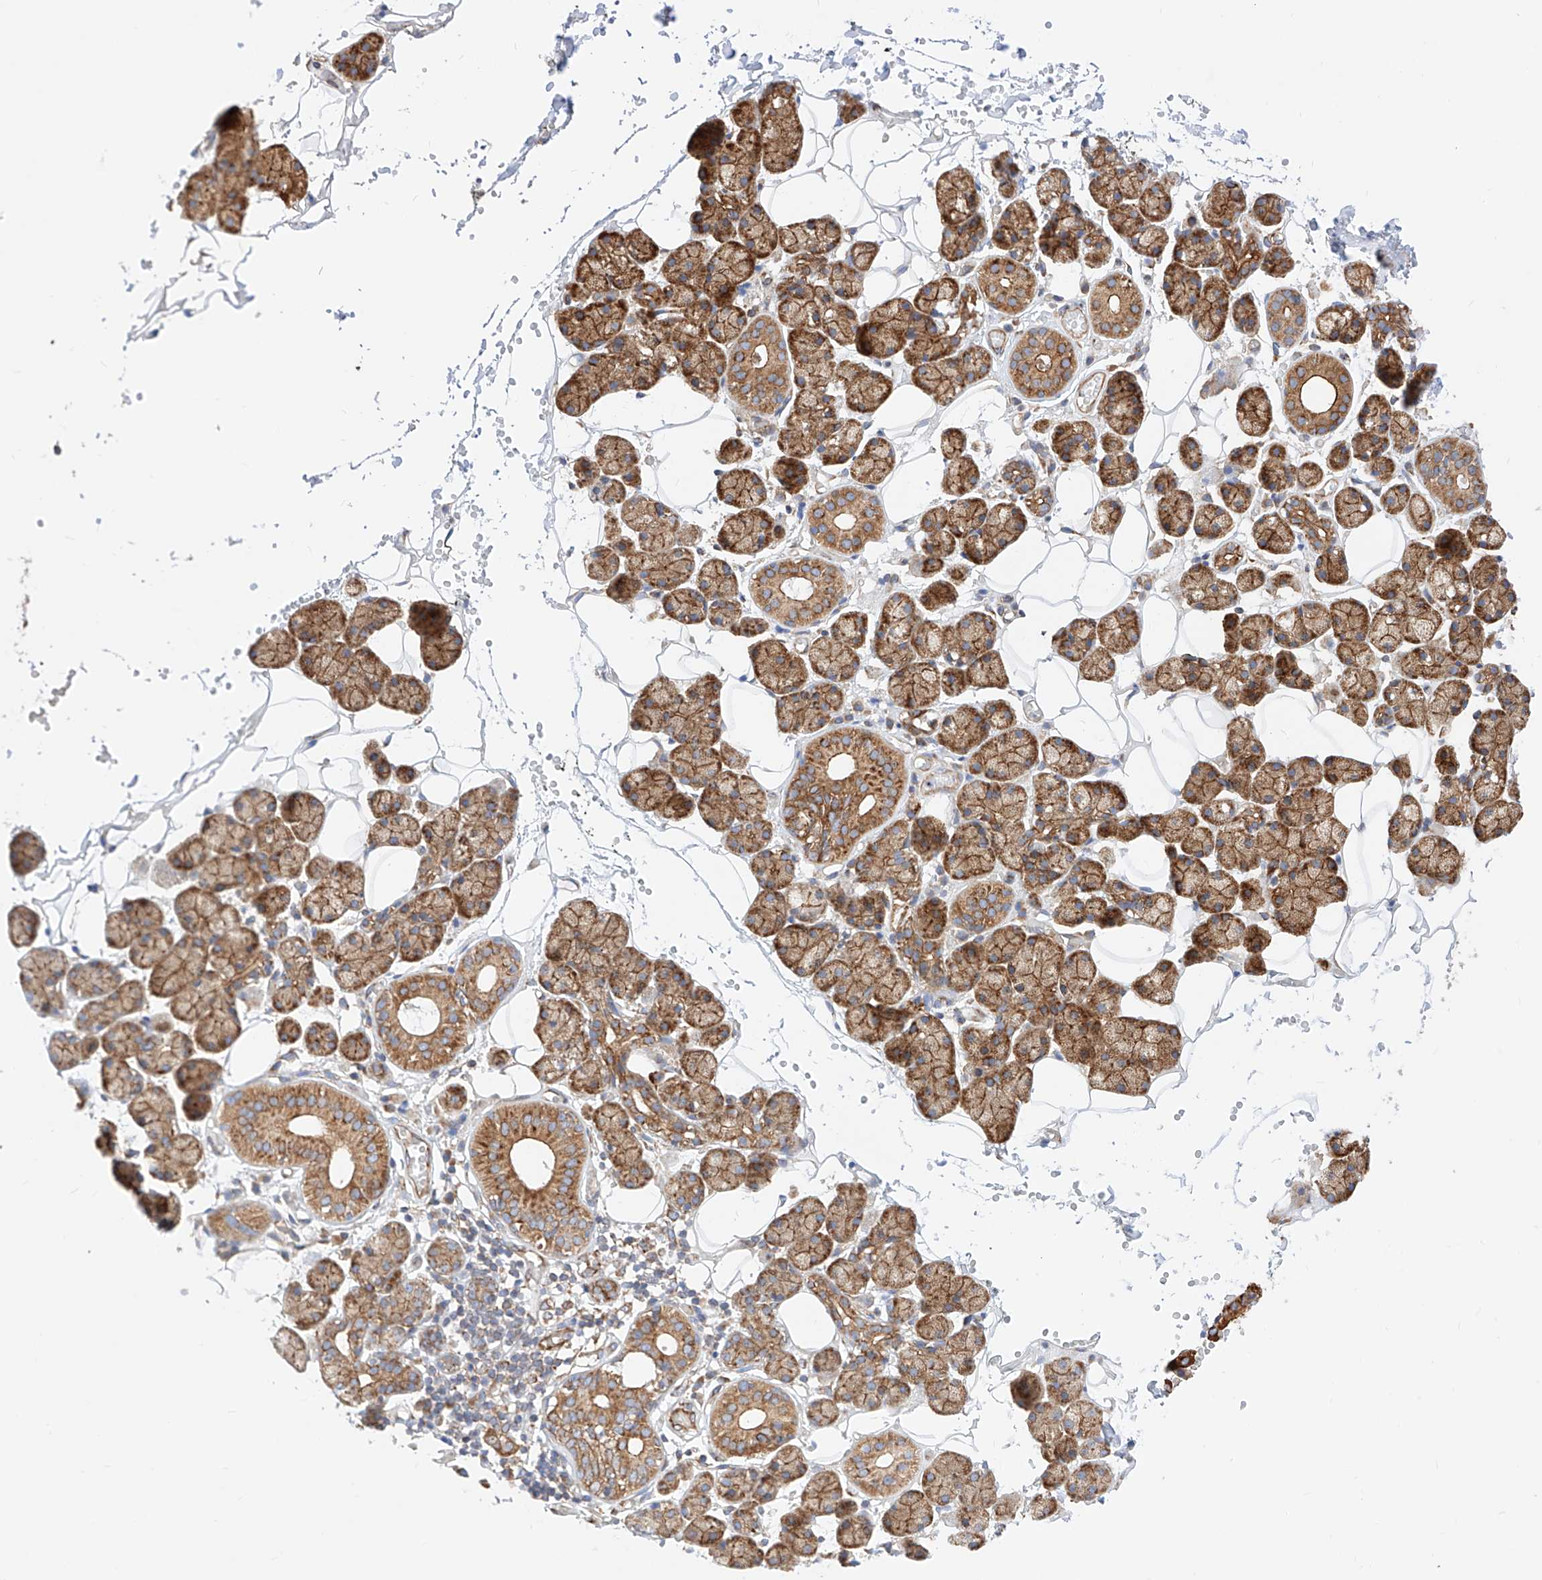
{"staining": {"intensity": "moderate", "quantity": ">75%", "location": "cytoplasmic/membranous"}, "tissue": "salivary gland", "cell_type": "Glandular cells", "image_type": "normal", "snomed": [{"axis": "morphology", "description": "Normal tissue, NOS"}, {"axis": "topography", "description": "Salivary gland"}], "caption": "Glandular cells show moderate cytoplasmic/membranous staining in about >75% of cells in normal salivary gland.", "gene": "CSGALNACT2", "patient": {"sex": "female", "age": 33}}